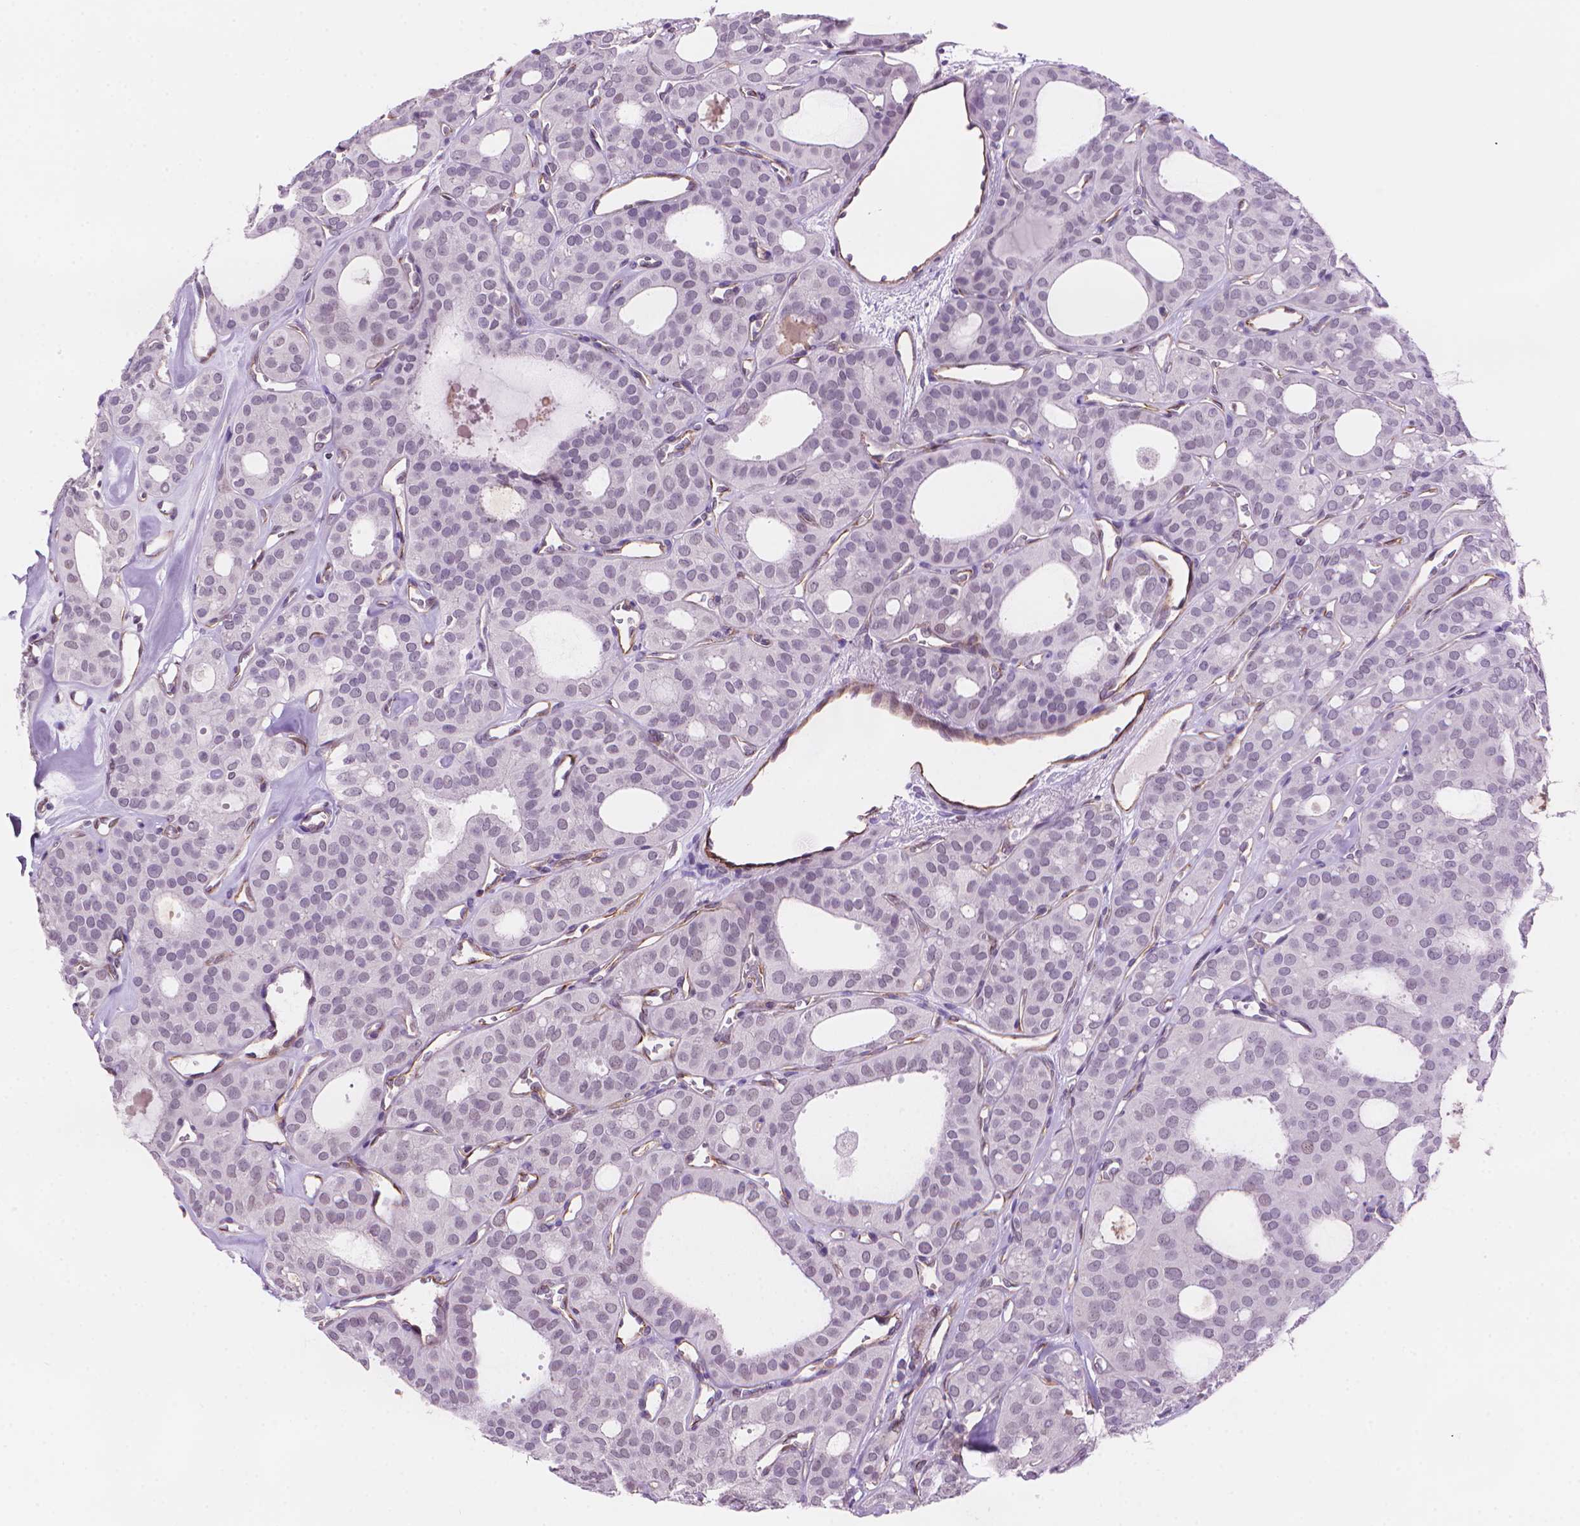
{"staining": {"intensity": "negative", "quantity": "none", "location": "none"}, "tissue": "thyroid cancer", "cell_type": "Tumor cells", "image_type": "cancer", "snomed": [{"axis": "morphology", "description": "Follicular adenoma carcinoma, NOS"}, {"axis": "topography", "description": "Thyroid gland"}], "caption": "A high-resolution image shows immunohistochemistry staining of follicular adenoma carcinoma (thyroid), which displays no significant staining in tumor cells.", "gene": "TMEM184A", "patient": {"sex": "male", "age": 75}}